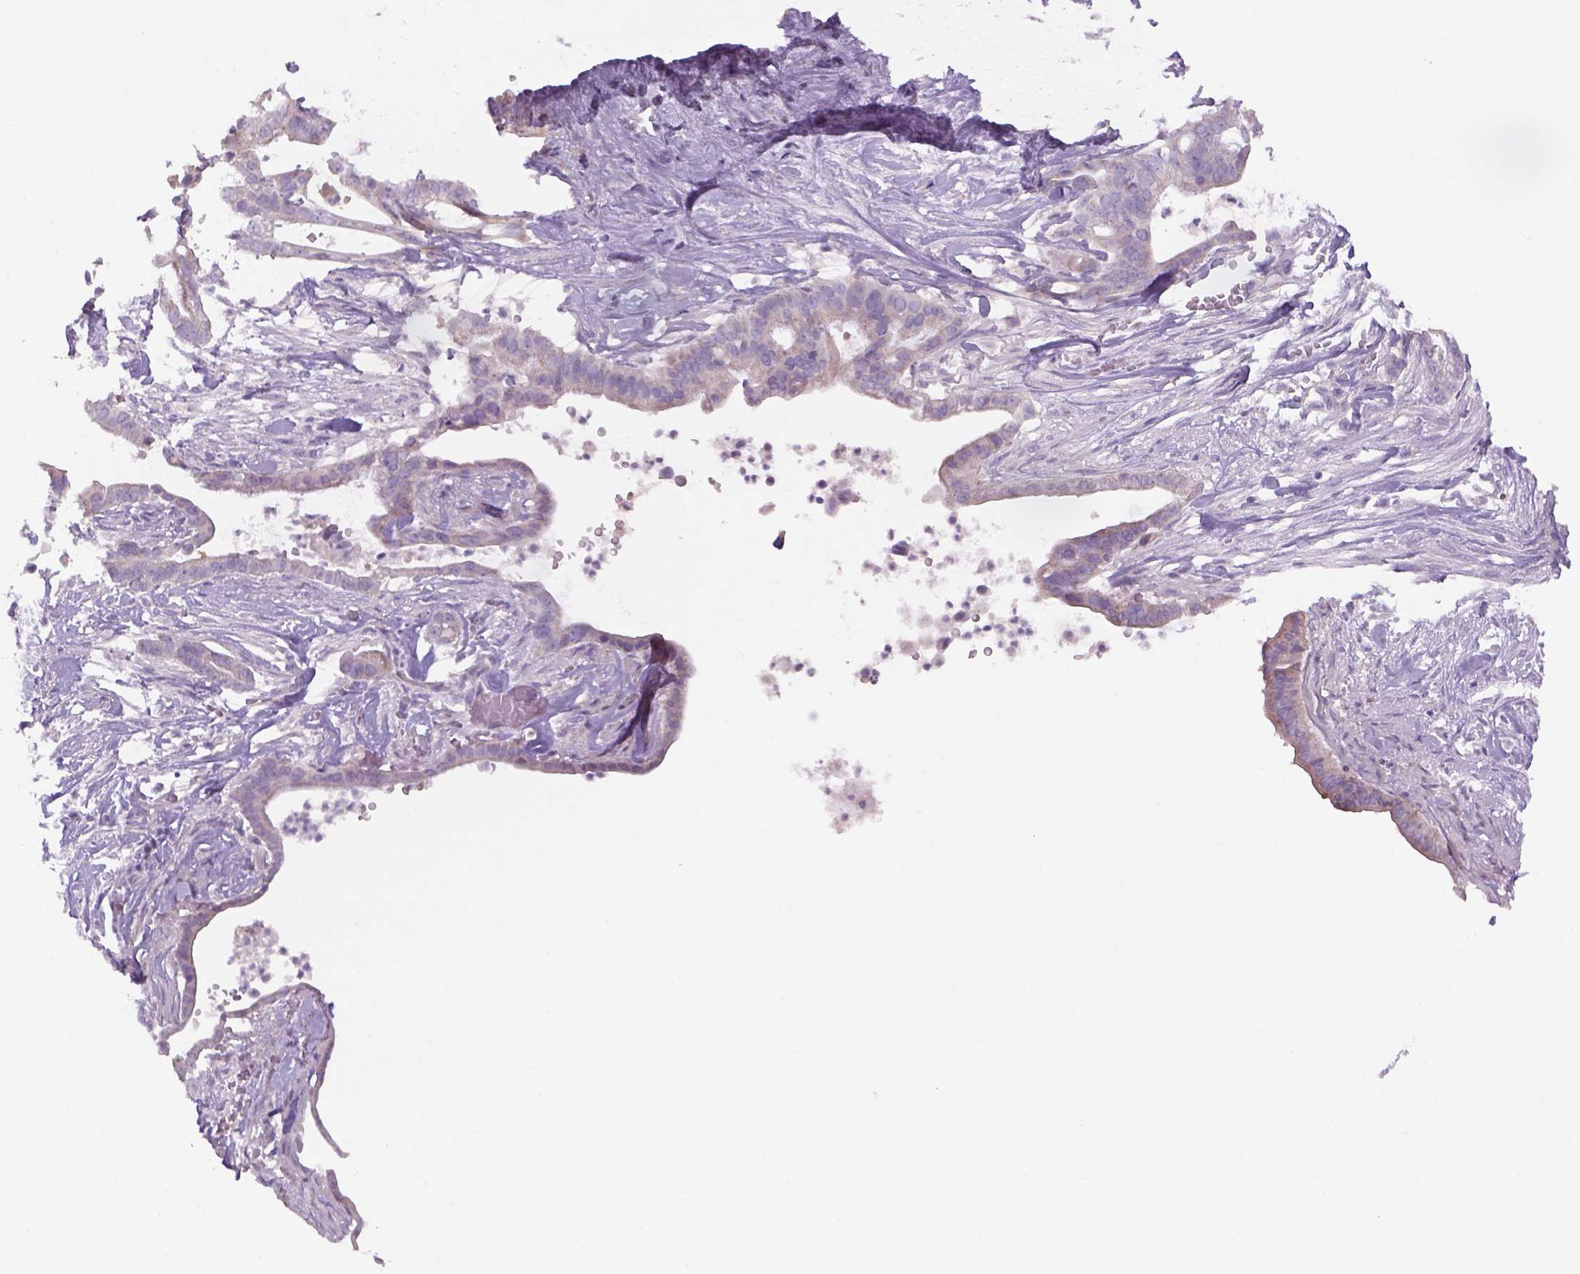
{"staining": {"intensity": "negative", "quantity": "none", "location": "none"}, "tissue": "pancreatic cancer", "cell_type": "Tumor cells", "image_type": "cancer", "snomed": [{"axis": "morphology", "description": "Adenocarcinoma, NOS"}, {"axis": "topography", "description": "Pancreas"}], "caption": "High power microscopy micrograph of an IHC histopathology image of pancreatic adenocarcinoma, revealing no significant positivity in tumor cells.", "gene": "ADGRV1", "patient": {"sex": "male", "age": 61}}